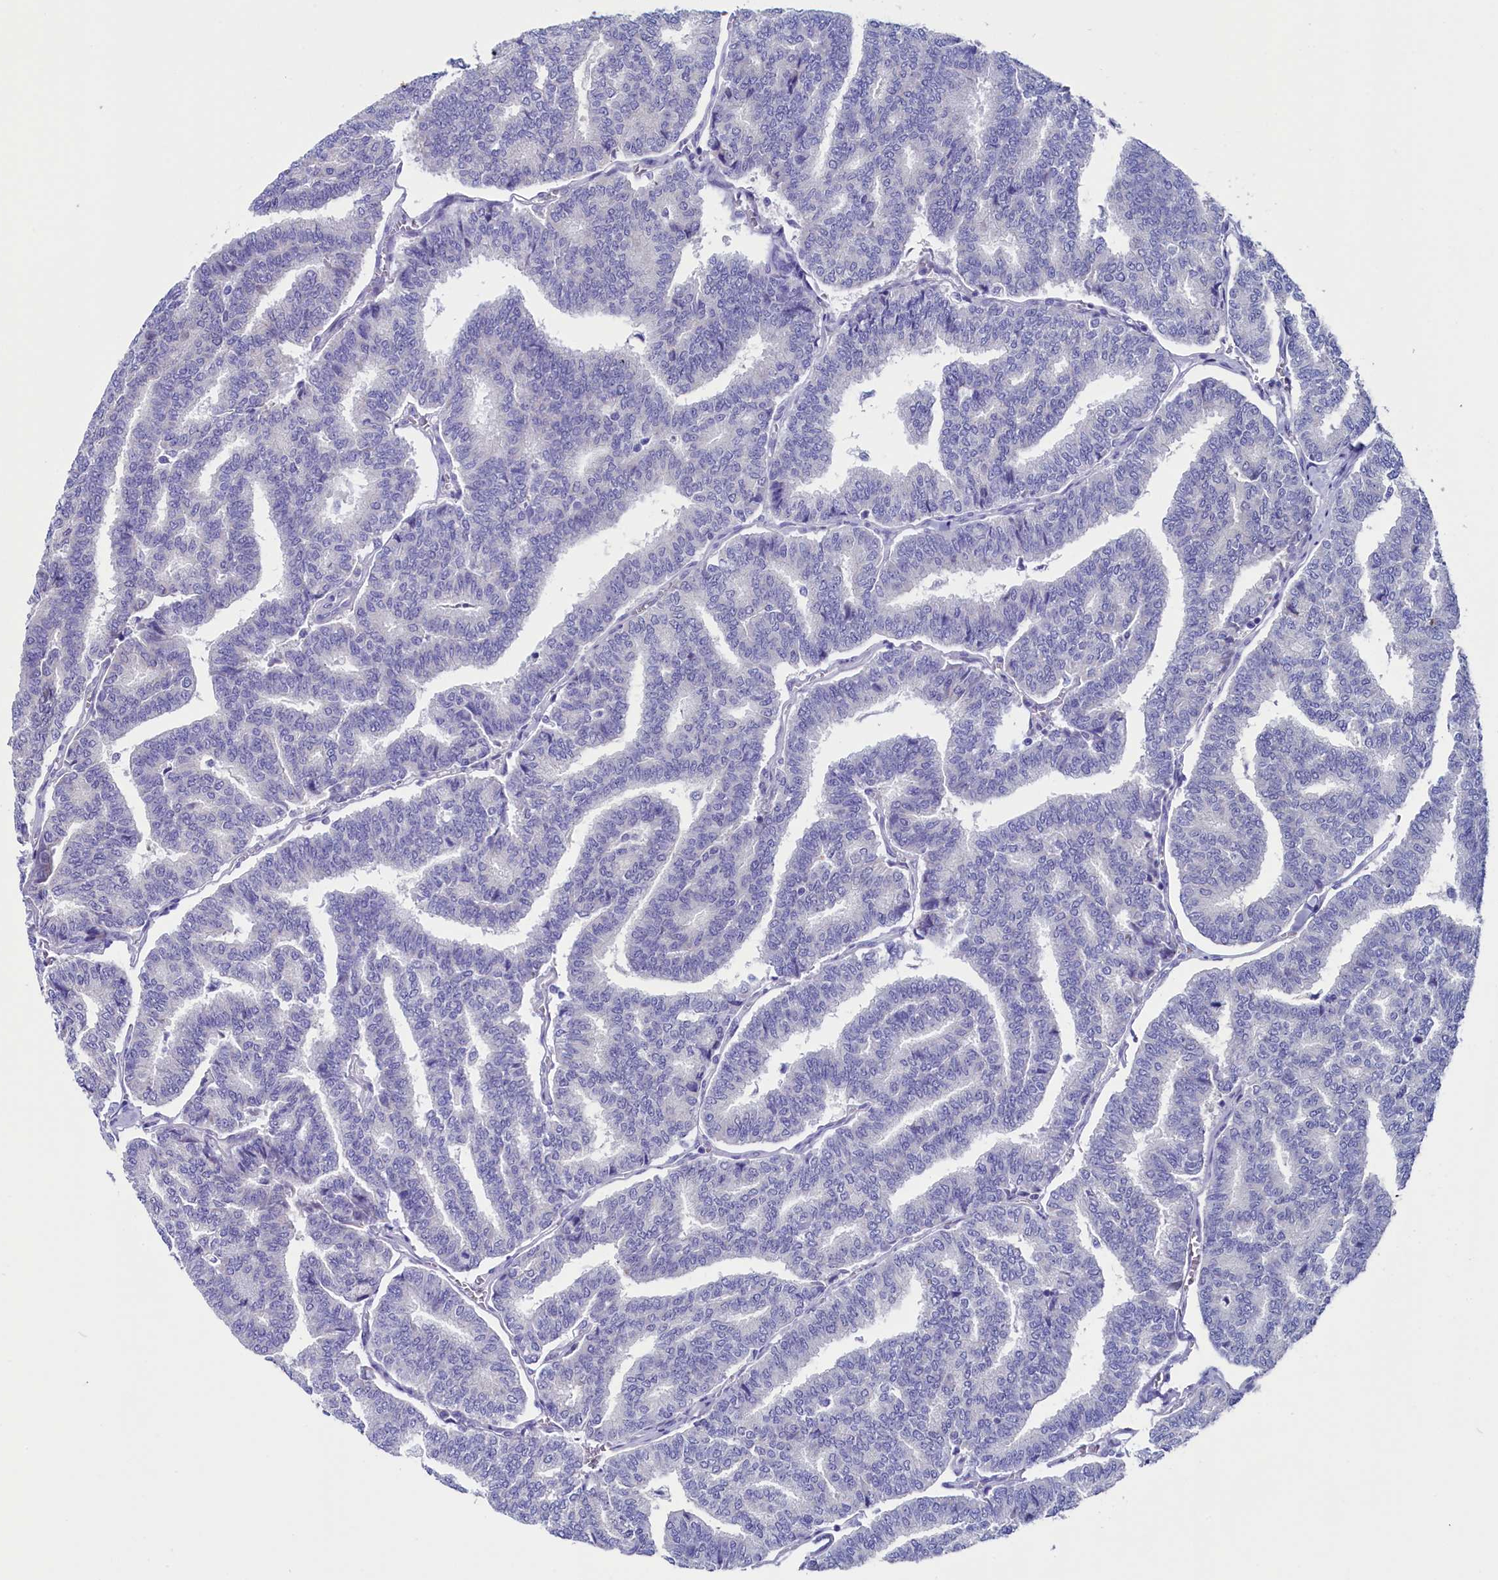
{"staining": {"intensity": "negative", "quantity": "none", "location": "none"}, "tissue": "thyroid cancer", "cell_type": "Tumor cells", "image_type": "cancer", "snomed": [{"axis": "morphology", "description": "Papillary adenocarcinoma, NOS"}, {"axis": "topography", "description": "Thyroid gland"}], "caption": "IHC micrograph of neoplastic tissue: thyroid papillary adenocarcinoma stained with DAB (3,3'-diaminobenzidine) exhibits no significant protein staining in tumor cells. (IHC, brightfield microscopy, high magnification).", "gene": "CIAPIN1", "patient": {"sex": "female", "age": 35}}